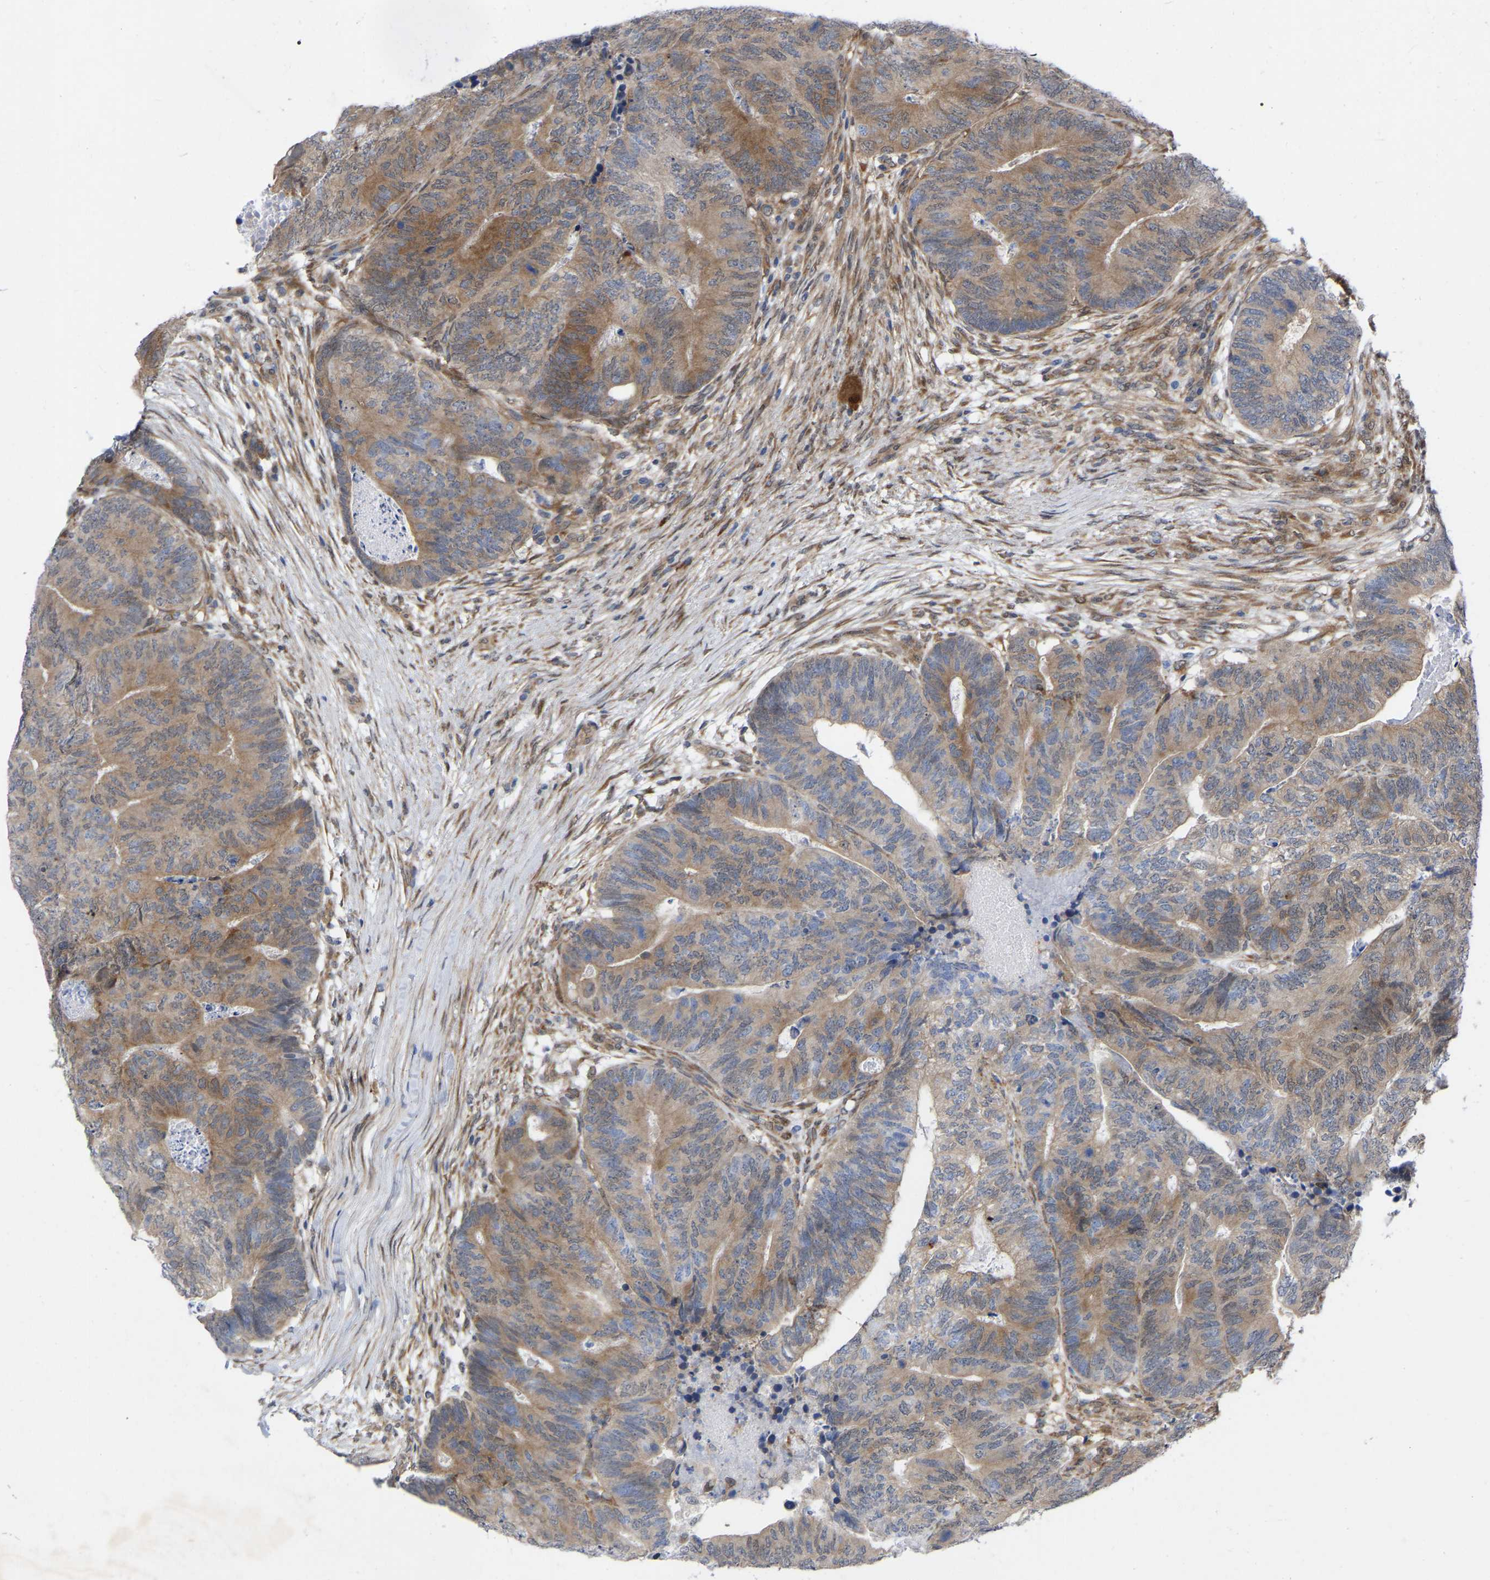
{"staining": {"intensity": "moderate", "quantity": ">75%", "location": "cytoplasmic/membranous"}, "tissue": "colorectal cancer", "cell_type": "Tumor cells", "image_type": "cancer", "snomed": [{"axis": "morphology", "description": "Adenocarcinoma, NOS"}, {"axis": "topography", "description": "Colon"}], "caption": "Adenocarcinoma (colorectal) stained with a protein marker displays moderate staining in tumor cells.", "gene": "UBE4B", "patient": {"sex": "female", "age": 67}}